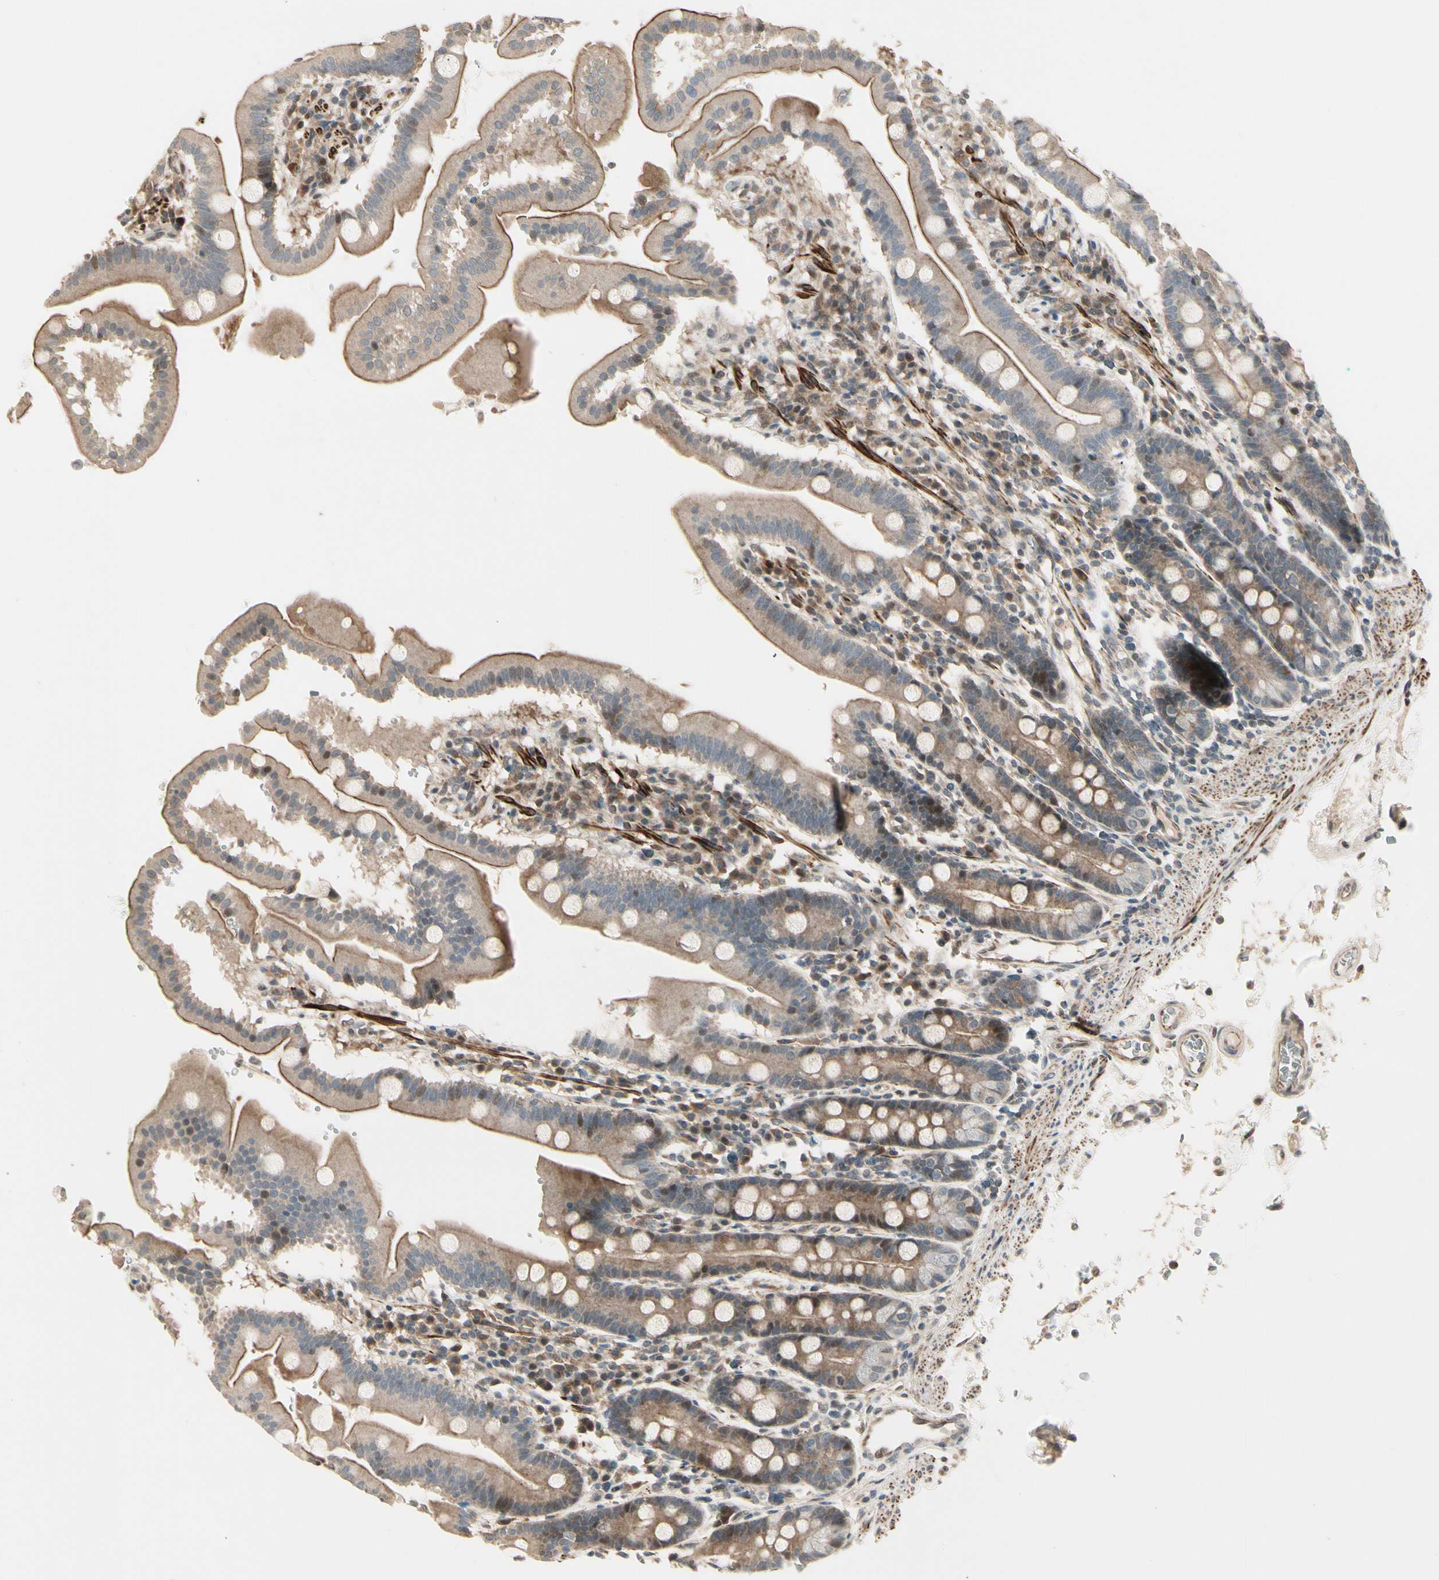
{"staining": {"intensity": "moderate", "quantity": ">75%", "location": "cytoplasmic/membranous"}, "tissue": "duodenum", "cell_type": "Glandular cells", "image_type": "normal", "snomed": [{"axis": "morphology", "description": "Normal tissue, NOS"}, {"axis": "topography", "description": "Duodenum"}], "caption": "A micrograph showing moderate cytoplasmic/membranous expression in about >75% of glandular cells in normal duodenum, as visualized by brown immunohistochemical staining.", "gene": "SVBP", "patient": {"sex": "male", "age": 50}}